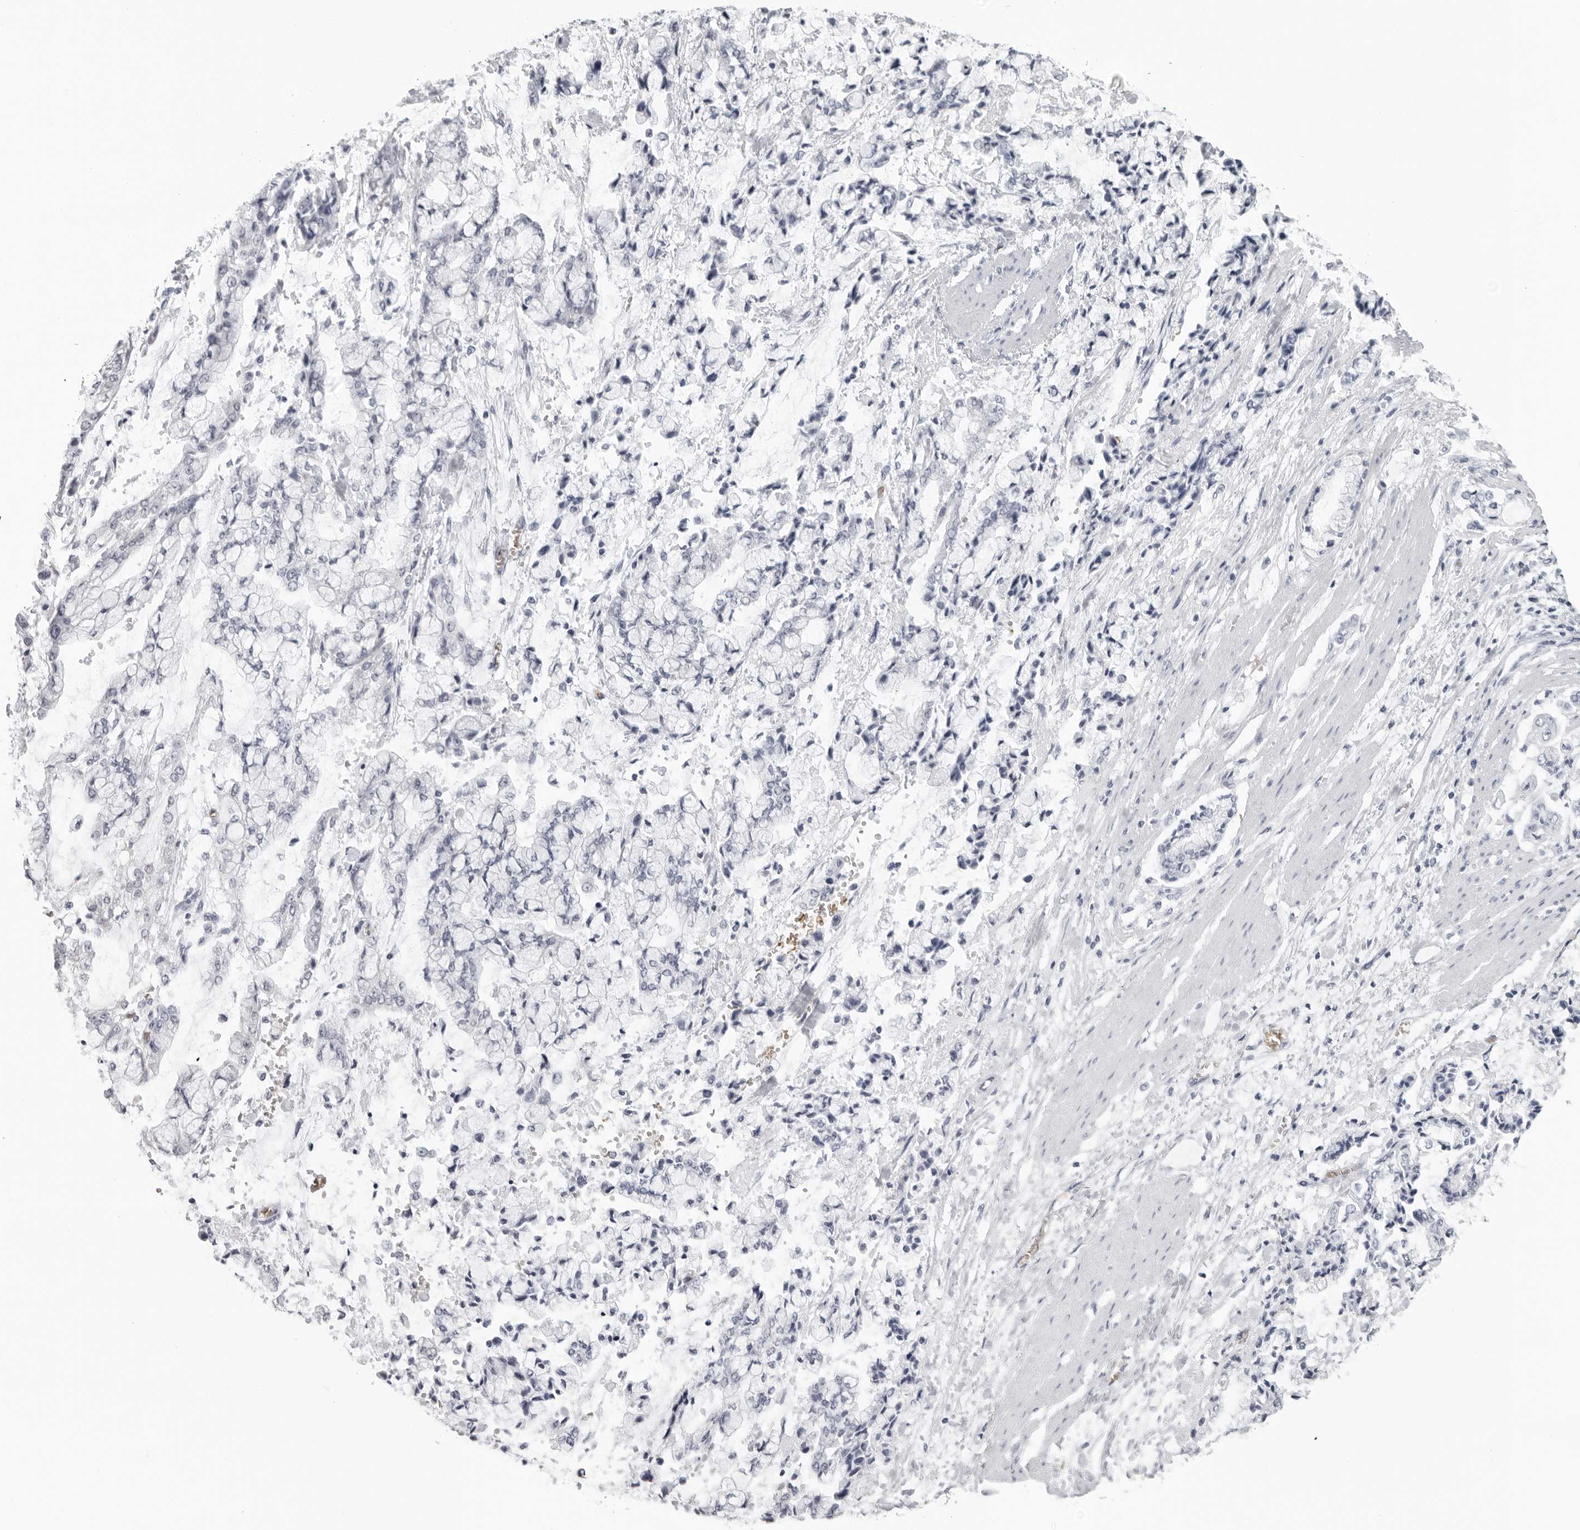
{"staining": {"intensity": "negative", "quantity": "none", "location": "none"}, "tissue": "stomach cancer", "cell_type": "Tumor cells", "image_type": "cancer", "snomed": [{"axis": "morphology", "description": "Normal tissue, NOS"}, {"axis": "morphology", "description": "Adenocarcinoma, NOS"}, {"axis": "topography", "description": "Stomach, upper"}, {"axis": "topography", "description": "Stomach"}], "caption": "DAB (3,3'-diaminobenzidine) immunohistochemical staining of human adenocarcinoma (stomach) displays no significant positivity in tumor cells.", "gene": "EPB41", "patient": {"sex": "male", "age": 76}}